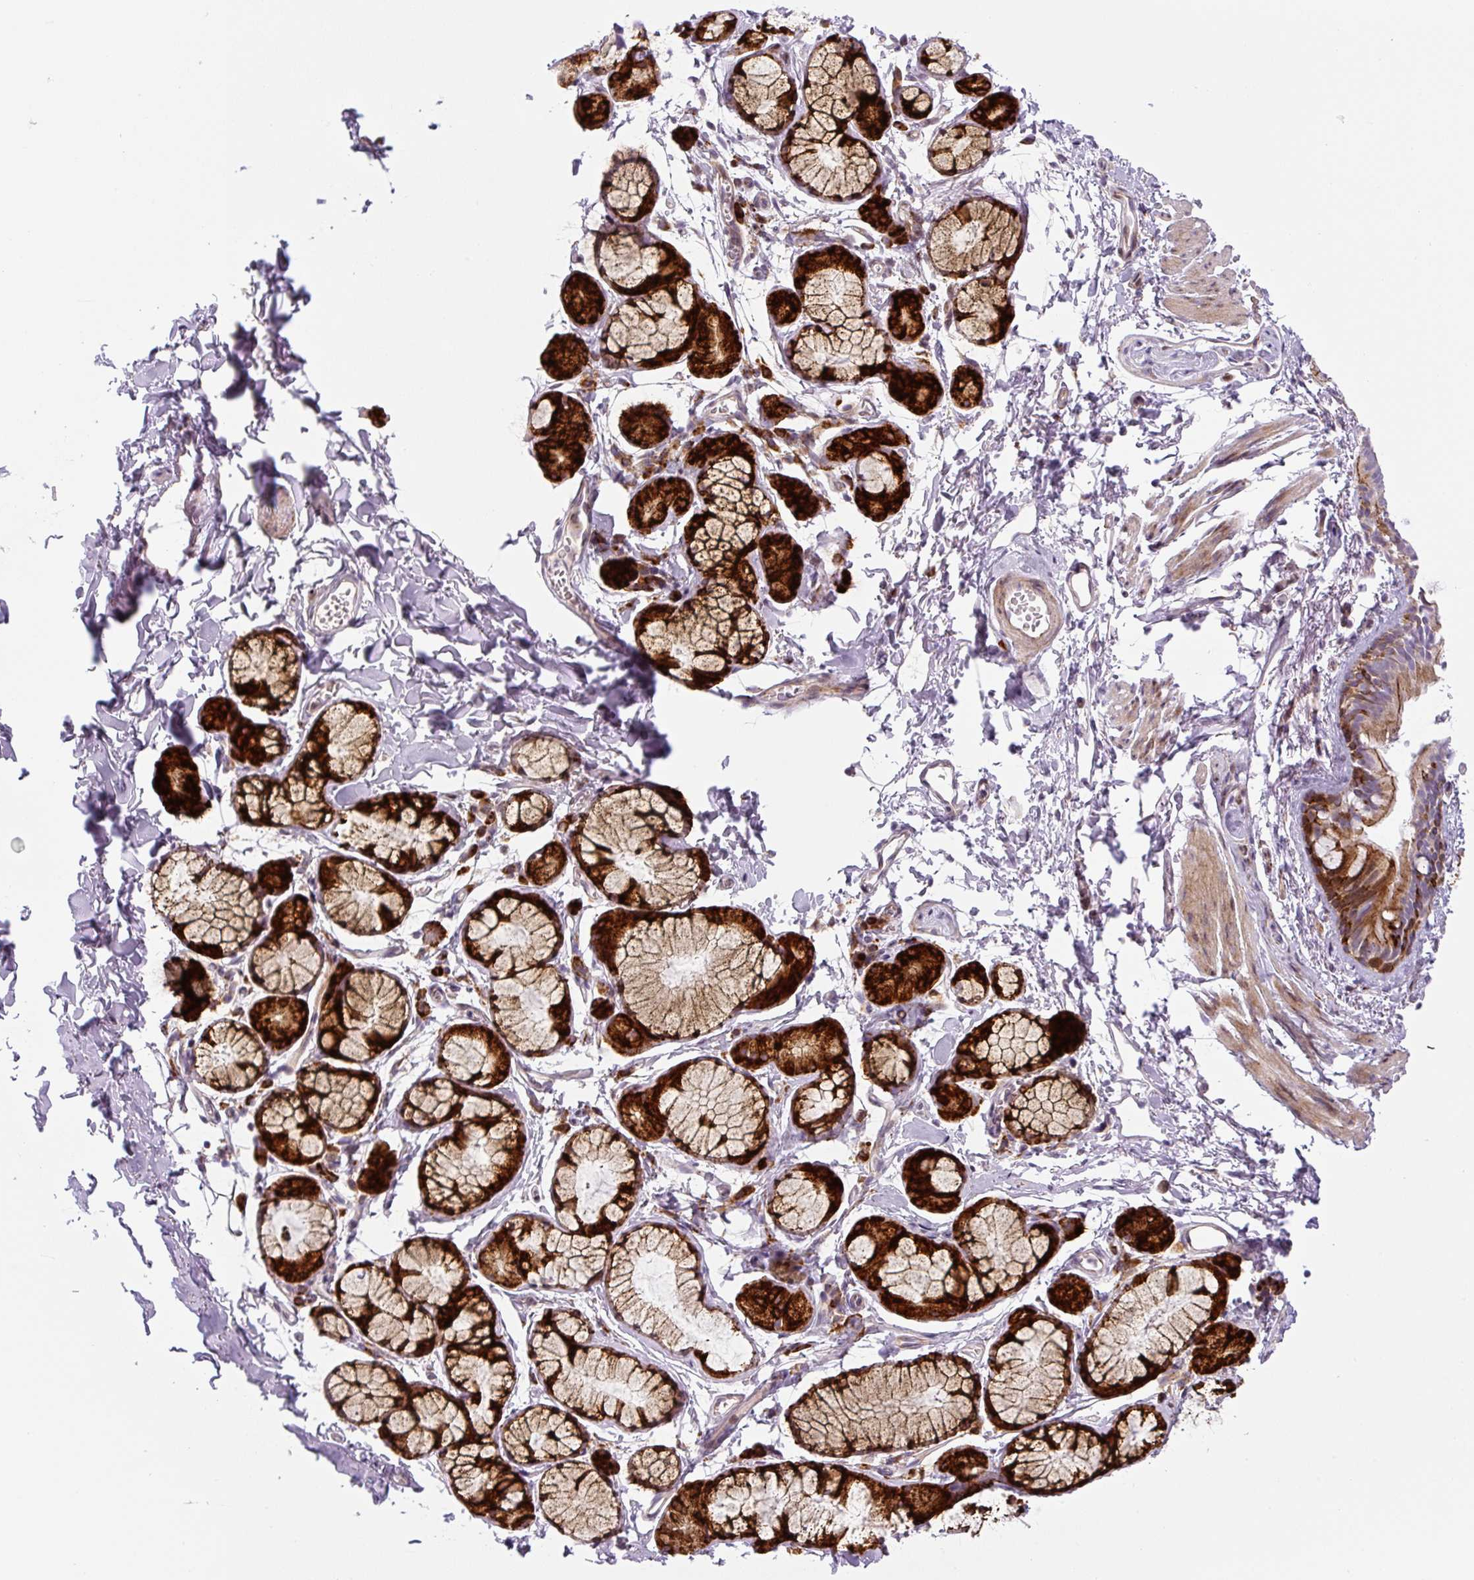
{"staining": {"intensity": "negative", "quantity": "none", "location": "none"}, "tissue": "adipose tissue", "cell_type": "Adipocytes", "image_type": "normal", "snomed": [{"axis": "morphology", "description": "Normal tissue, NOS"}, {"axis": "topography", "description": "Cartilage tissue"}, {"axis": "topography", "description": "Bronchus"}, {"axis": "topography", "description": "Peripheral nerve tissue"}], "caption": "An immunohistochemistry photomicrograph of unremarkable adipose tissue is shown. There is no staining in adipocytes of adipose tissue.", "gene": "DISP3", "patient": {"sex": "female", "age": 59}}